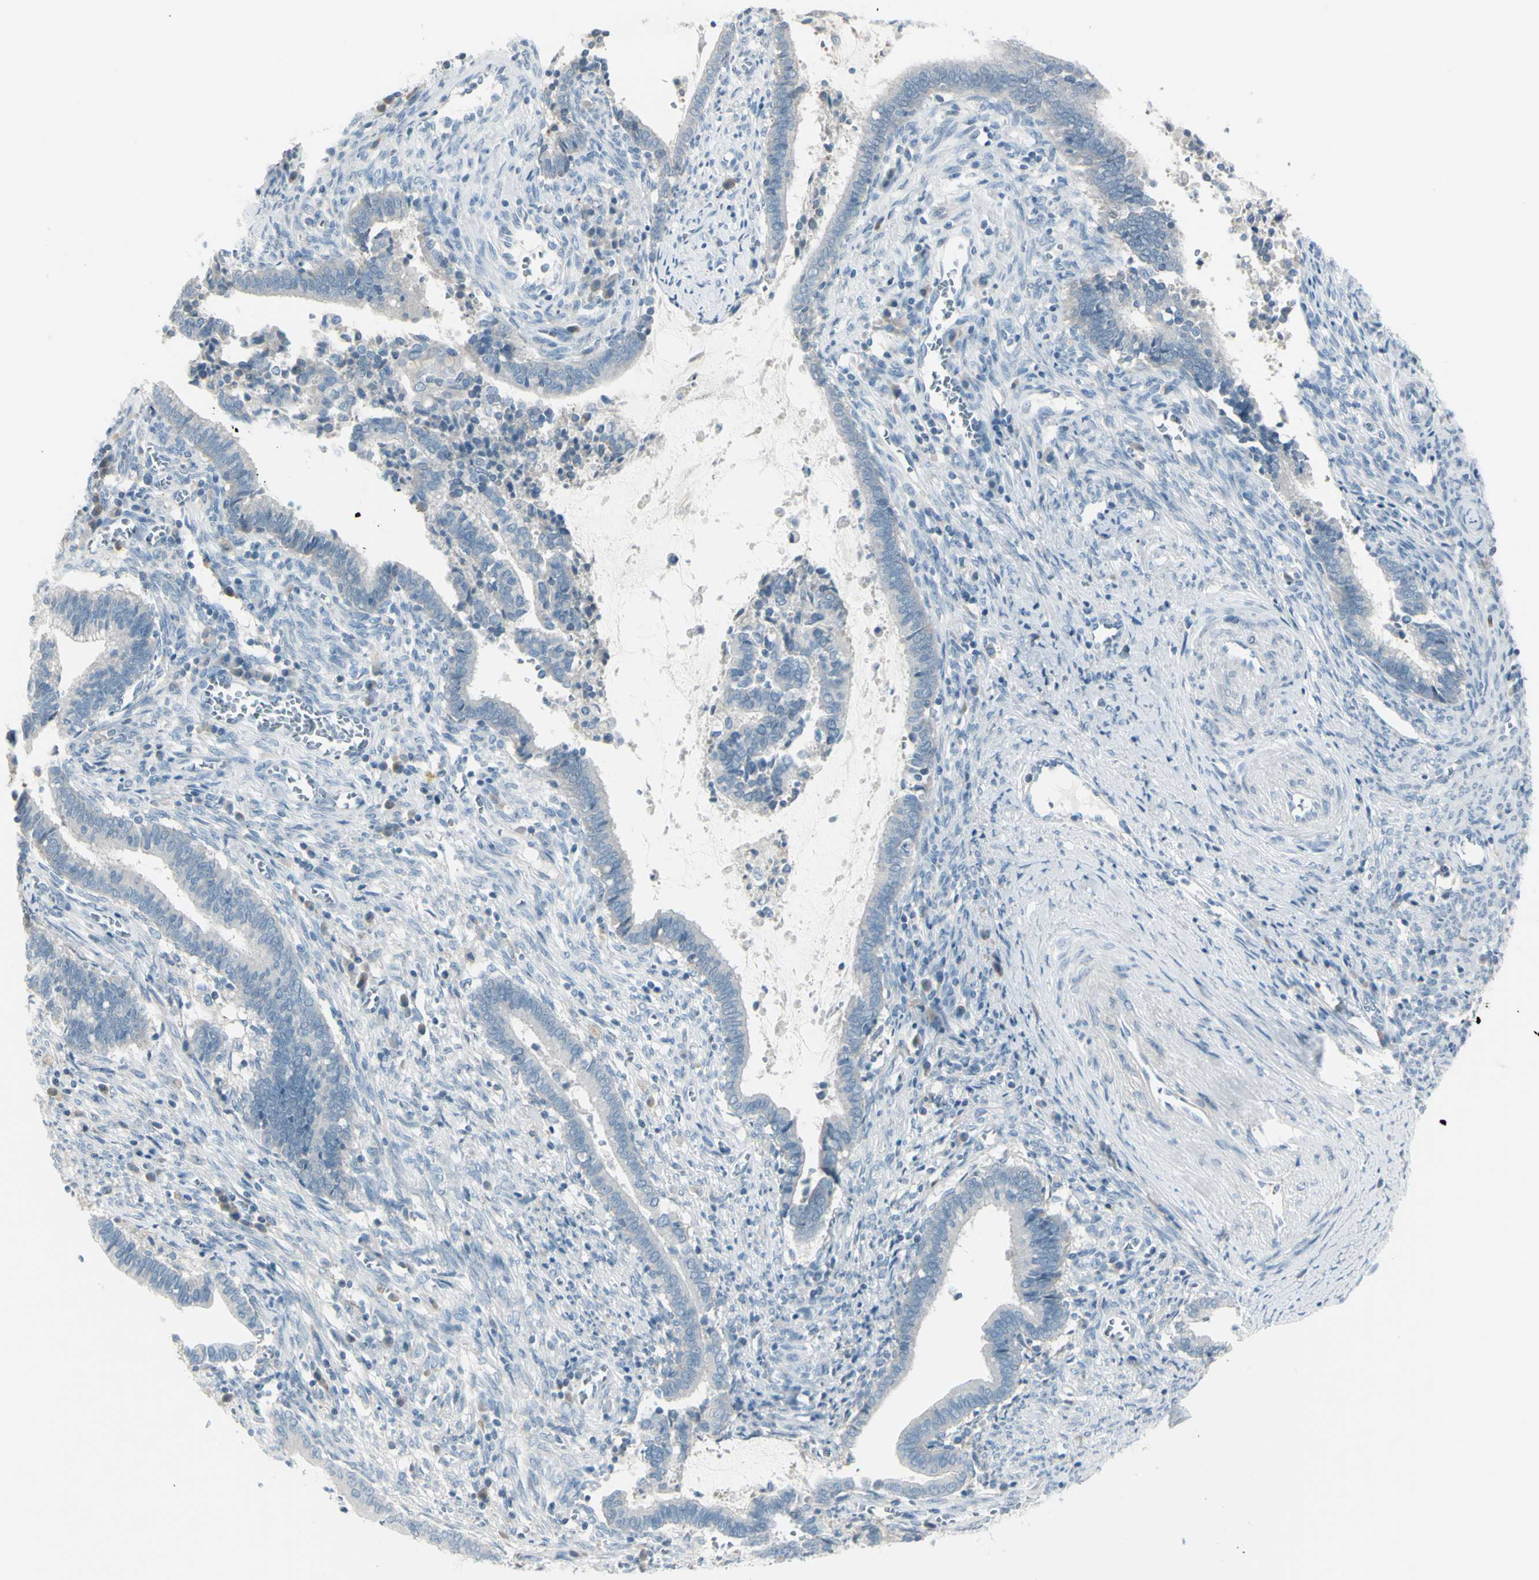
{"staining": {"intensity": "negative", "quantity": "none", "location": "none"}, "tissue": "cervical cancer", "cell_type": "Tumor cells", "image_type": "cancer", "snomed": [{"axis": "morphology", "description": "Adenocarcinoma, NOS"}, {"axis": "topography", "description": "Cervix"}], "caption": "There is no significant expression in tumor cells of adenocarcinoma (cervical). (Stains: DAB (3,3'-diaminobenzidine) immunohistochemistry (IHC) with hematoxylin counter stain, Microscopy: brightfield microscopy at high magnification).", "gene": "GPR34", "patient": {"sex": "female", "age": 44}}